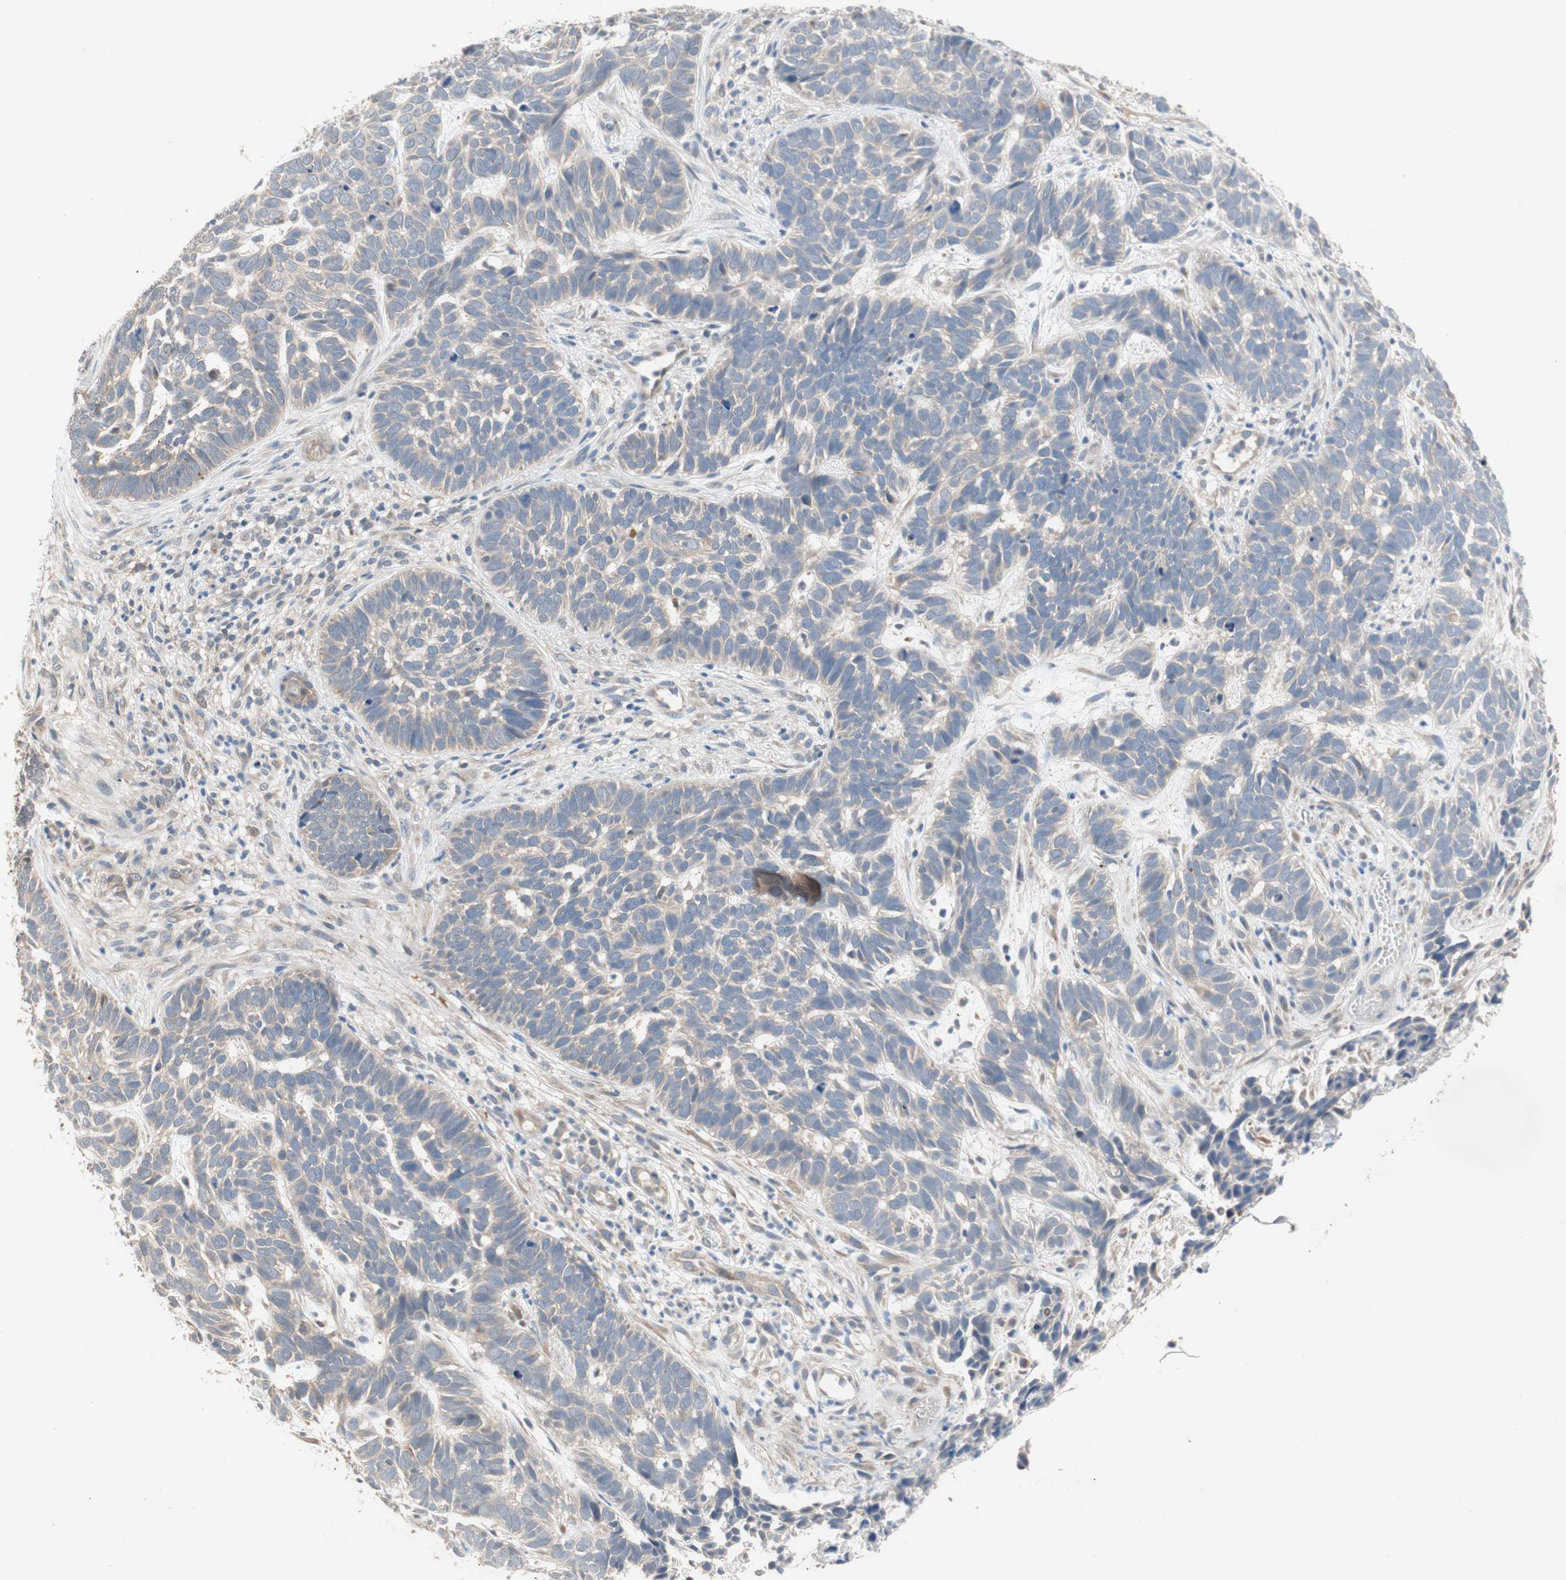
{"staining": {"intensity": "weak", "quantity": "<25%", "location": "cytoplasmic/membranous"}, "tissue": "skin cancer", "cell_type": "Tumor cells", "image_type": "cancer", "snomed": [{"axis": "morphology", "description": "Basal cell carcinoma"}, {"axis": "topography", "description": "Skin"}], "caption": "DAB immunohistochemical staining of human skin cancer demonstrates no significant staining in tumor cells. Brightfield microscopy of immunohistochemistry (IHC) stained with DAB (3,3'-diaminobenzidine) (brown) and hematoxylin (blue), captured at high magnification.", "gene": "NCLN", "patient": {"sex": "male", "age": 87}}